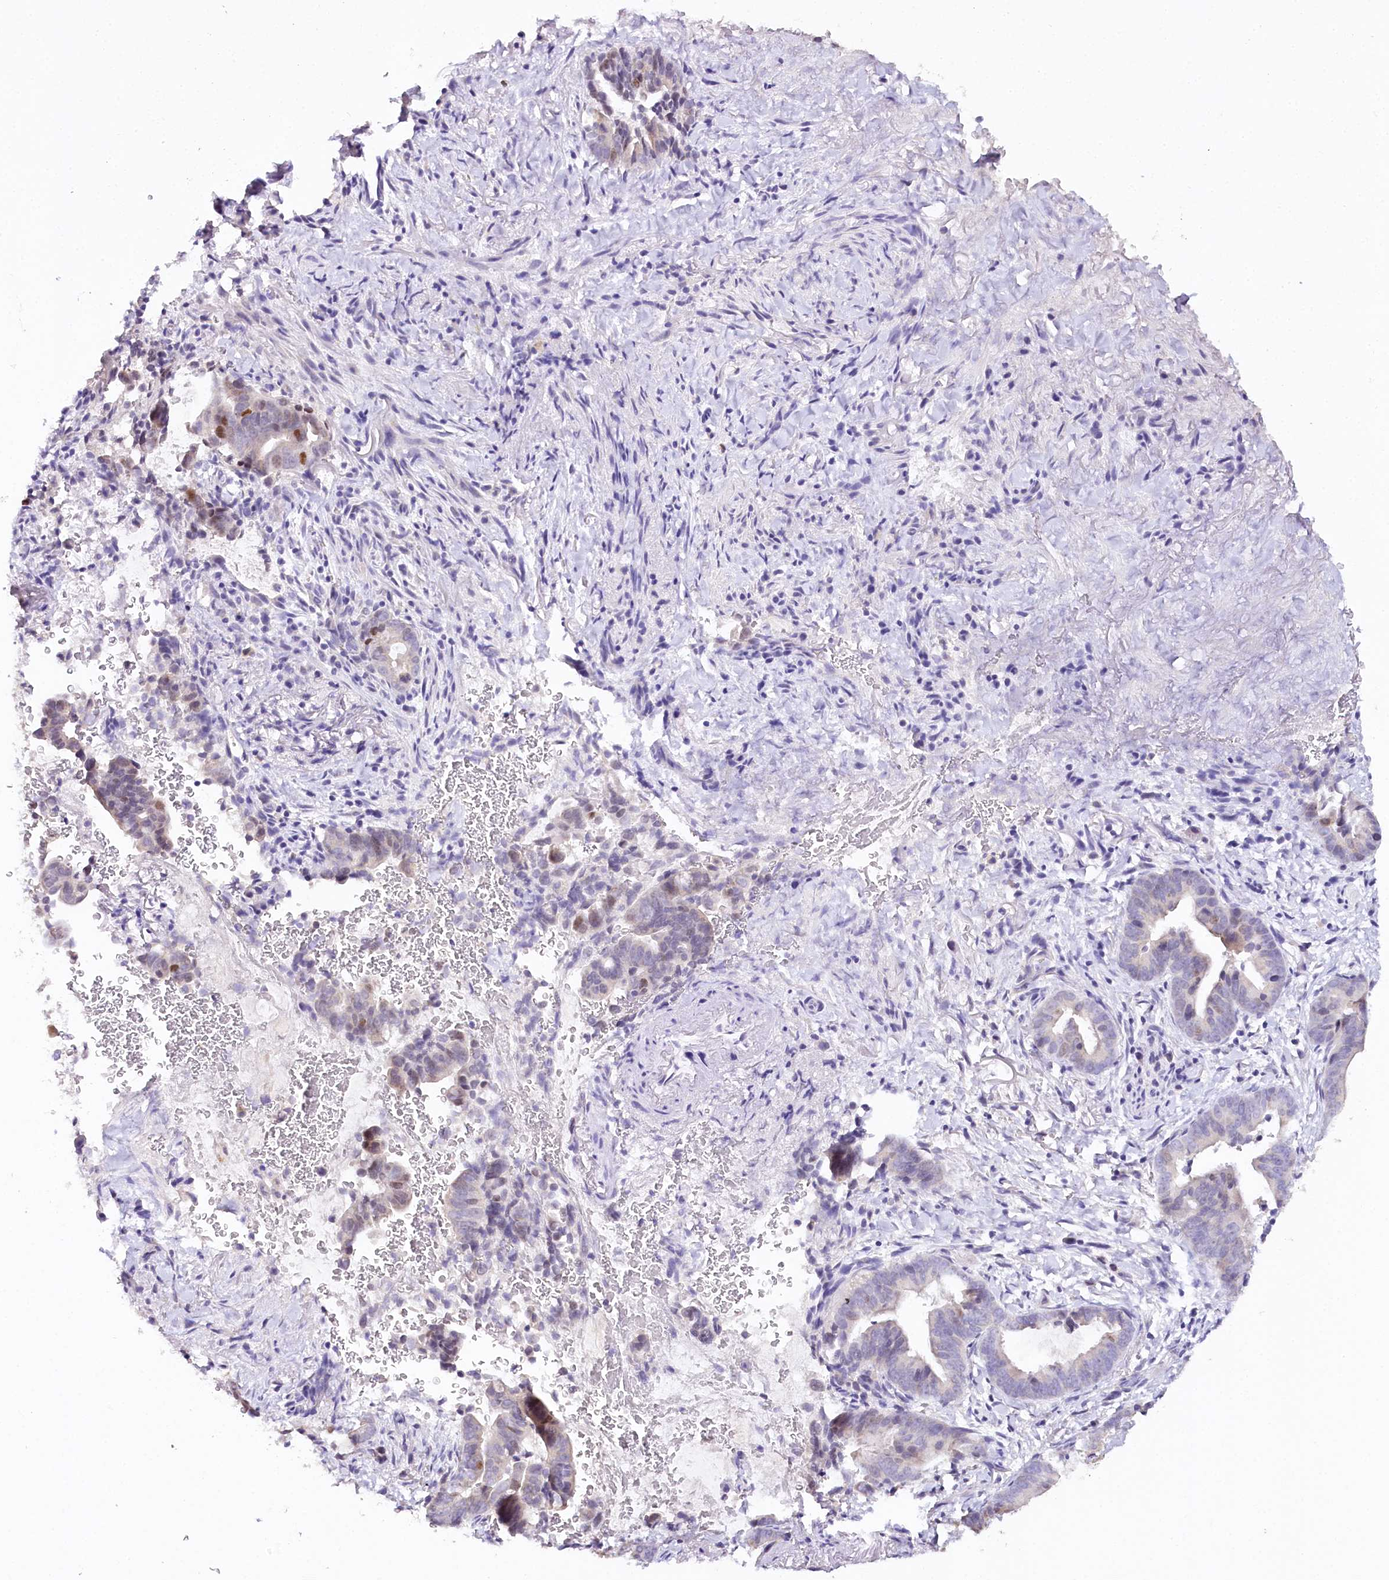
{"staining": {"intensity": "moderate", "quantity": "<25%", "location": "nuclear"}, "tissue": "pancreatic cancer", "cell_type": "Tumor cells", "image_type": "cancer", "snomed": [{"axis": "morphology", "description": "Adenocarcinoma, NOS"}, {"axis": "topography", "description": "Pancreas"}], "caption": "A micrograph of human pancreatic cancer stained for a protein demonstrates moderate nuclear brown staining in tumor cells. (IHC, brightfield microscopy, high magnification).", "gene": "TP53", "patient": {"sex": "female", "age": 63}}